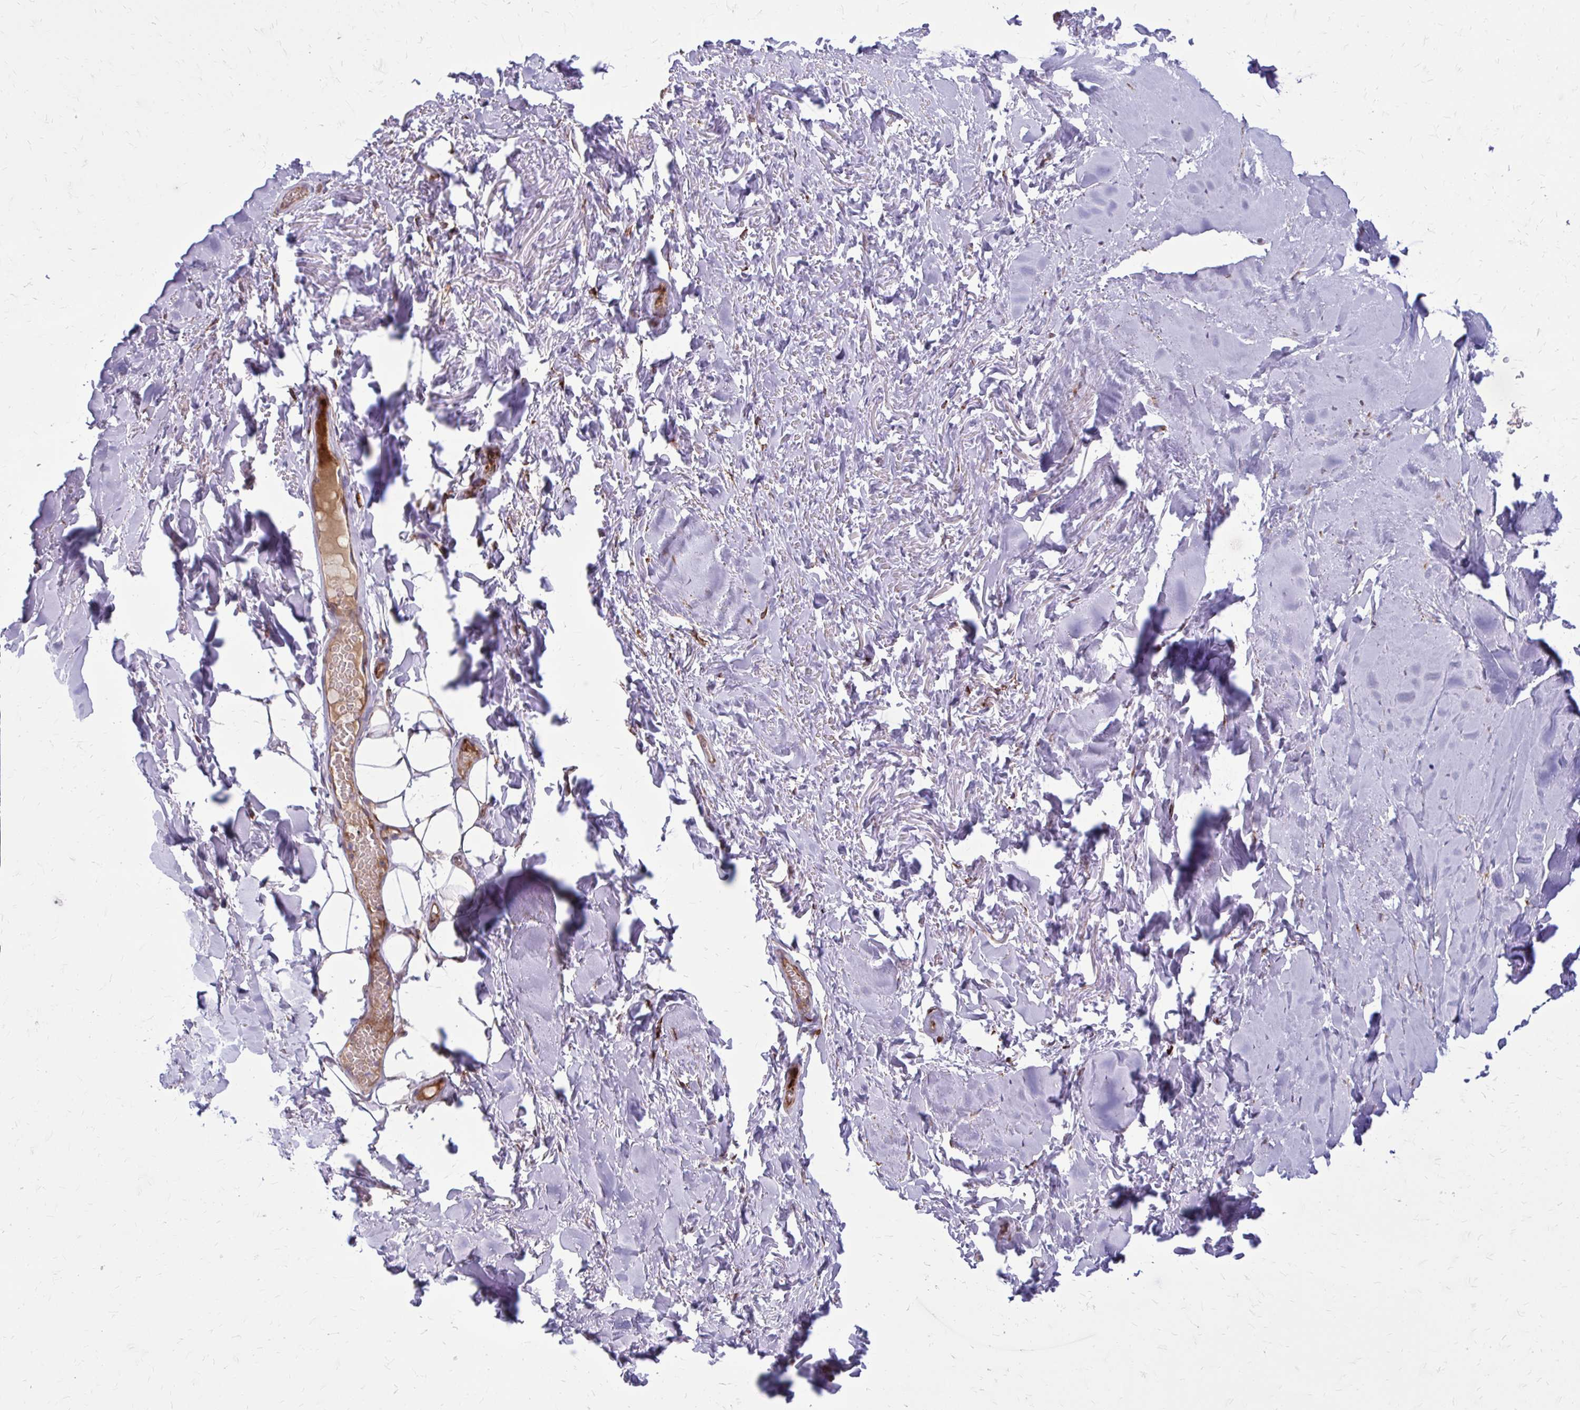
{"staining": {"intensity": "negative", "quantity": "none", "location": "none"}, "tissue": "adipose tissue", "cell_type": "Adipocytes", "image_type": "normal", "snomed": [{"axis": "morphology", "description": "Normal tissue, NOS"}, {"axis": "topography", "description": "Cartilage tissue"}, {"axis": "topography", "description": "Nasopharynx"}, {"axis": "topography", "description": "Thyroid gland"}], "caption": "Human adipose tissue stained for a protein using IHC shows no staining in adipocytes.", "gene": "BEND5", "patient": {"sex": "male", "age": 63}}